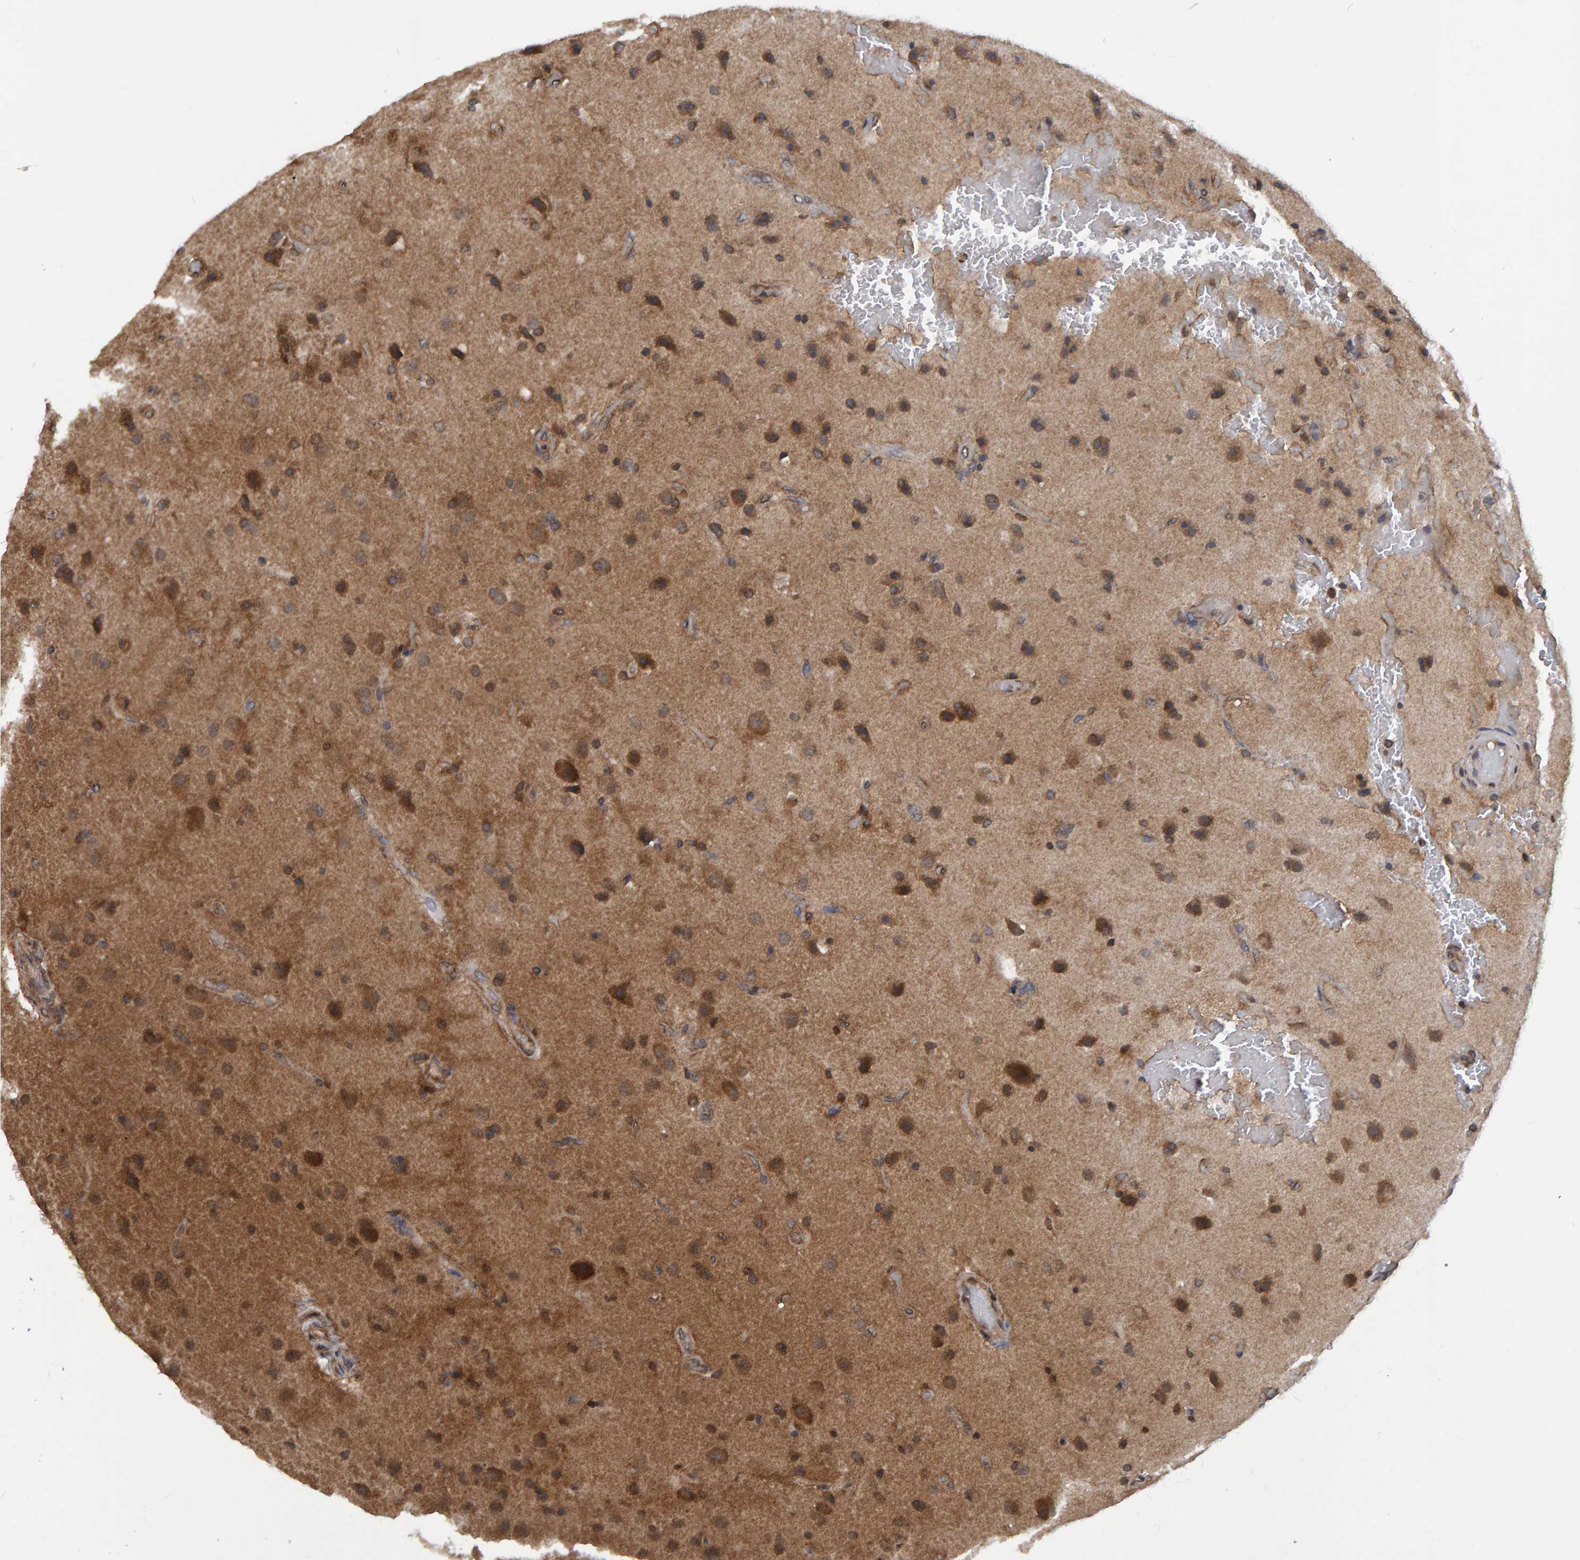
{"staining": {"intensity": "moderate", "quantity": "25%-75%", "location": "cytoplasmic/membranous"}, "tissue": "glioma", "cell_type": "Tumor cells", "image_type": "cancer", "snomed": [{"axis": "morphology", "description": "Normal tissue, NOS"}, {"axis": "morphology", "description": "Glioma, malignant, High grade"}, {"axis": "topography", "description": "Cerebral cortex"}], "caption": "Immunohistochemistry of malignant glioma (high-grade) exhibits medium levels of moderate cytoplasmic/membranous staining in approximately 25%-75% of tumor cells.", "gene": "GAB2", "patient": {"sex": "male", "age": 77}}